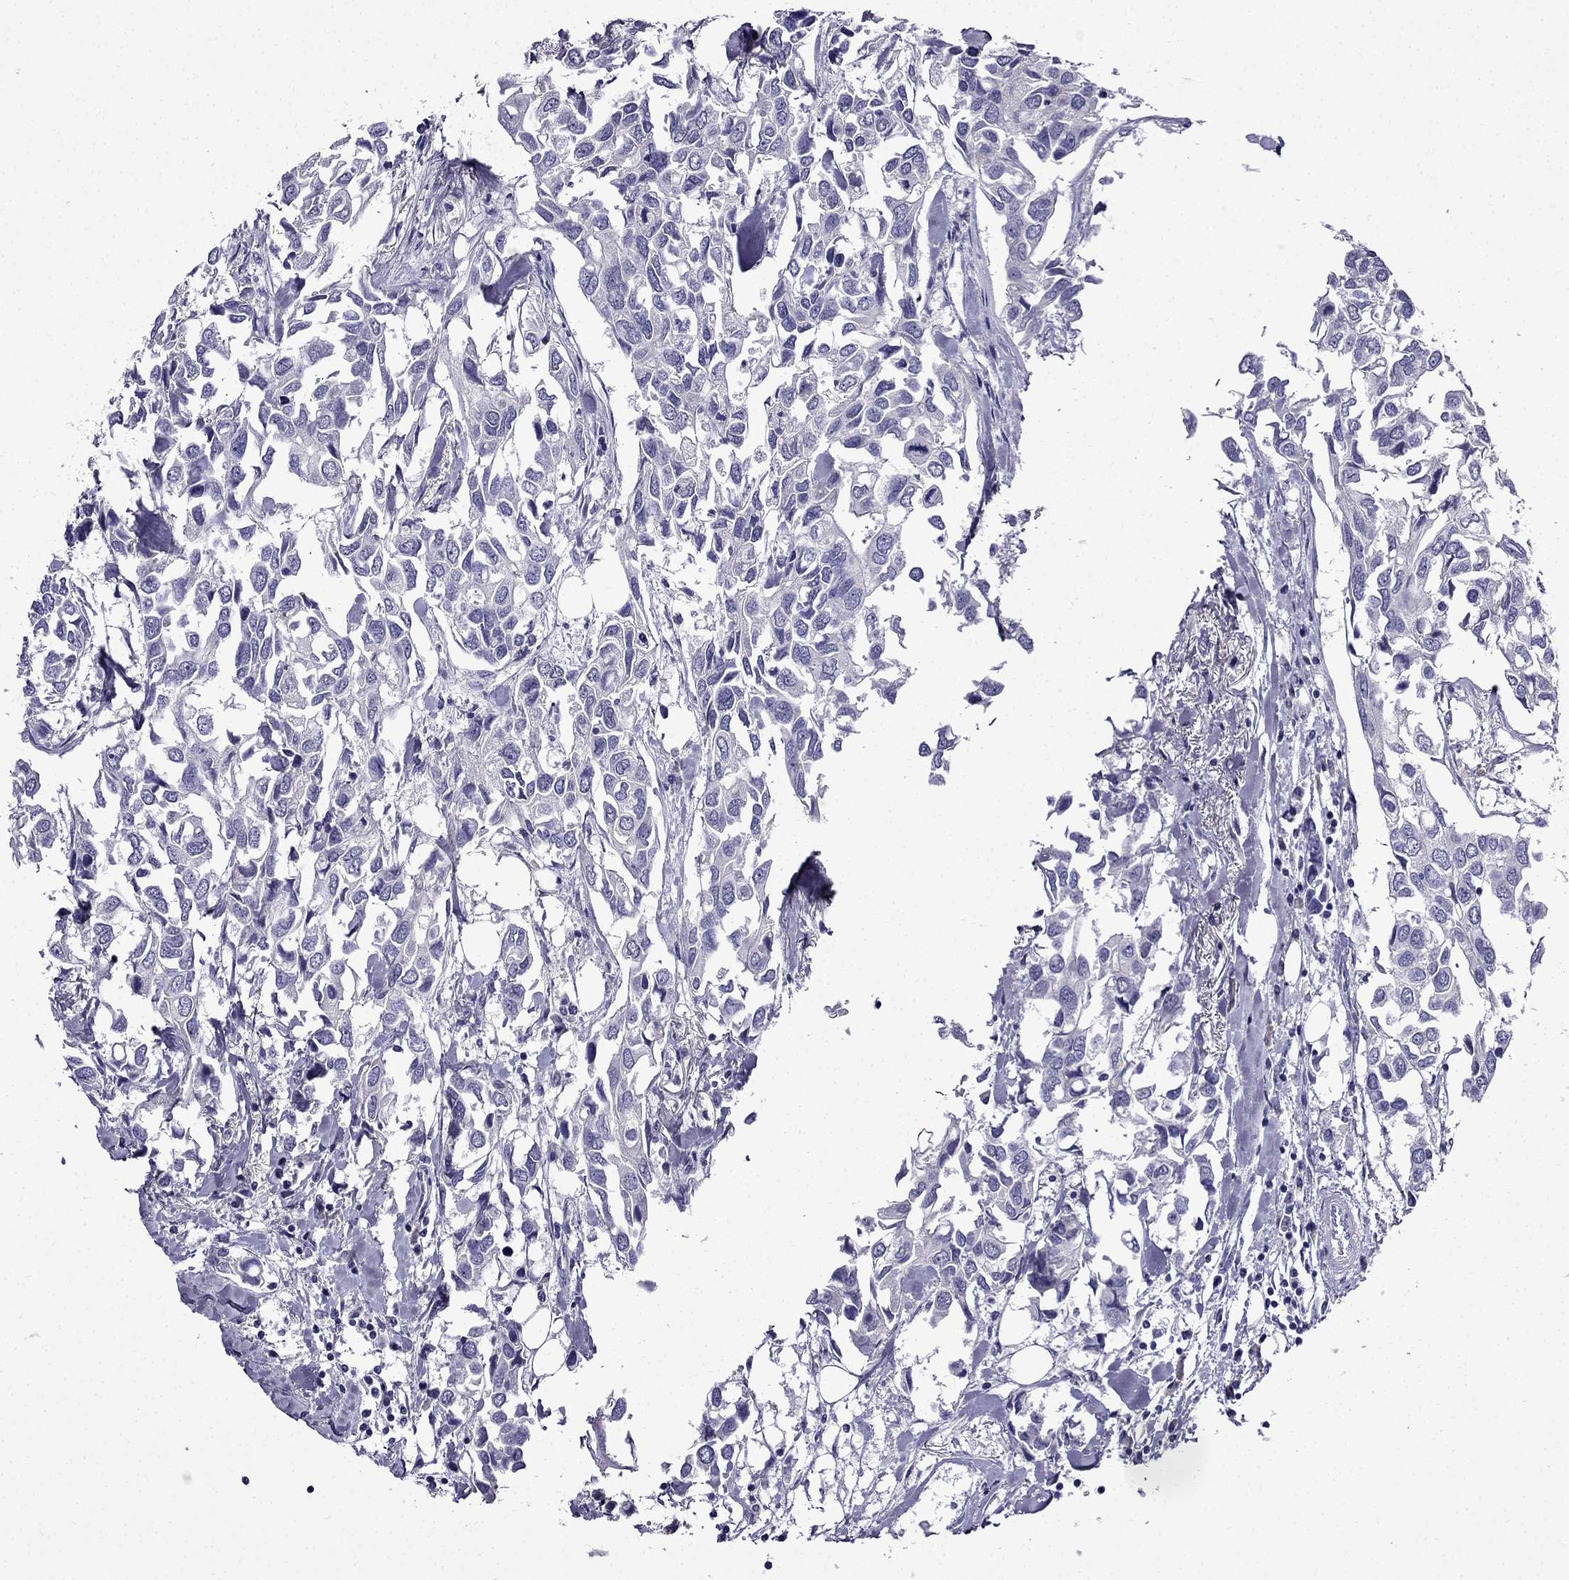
{"staining": {"intensity": "negative", "quantity": "none", "location": "none"}, "tissue": "breast cancer", "cell_type": "Tumor cells", "image_type": "cancer", "snomed": [{"axis": "morphology", "description": "Duct carcinoma"}, {"axis": "topography", "description": "Breast"}], "caption": "A high-resolution photomicrograph shows IHC staining of breast cancer (invasive ductal carcinoma), which displays no significant positivity in tumor cells. (DAB immunohistochemistry, high magnification).", "gene": "DNAH17", "patient": {"sex": "female", "age": 83}}